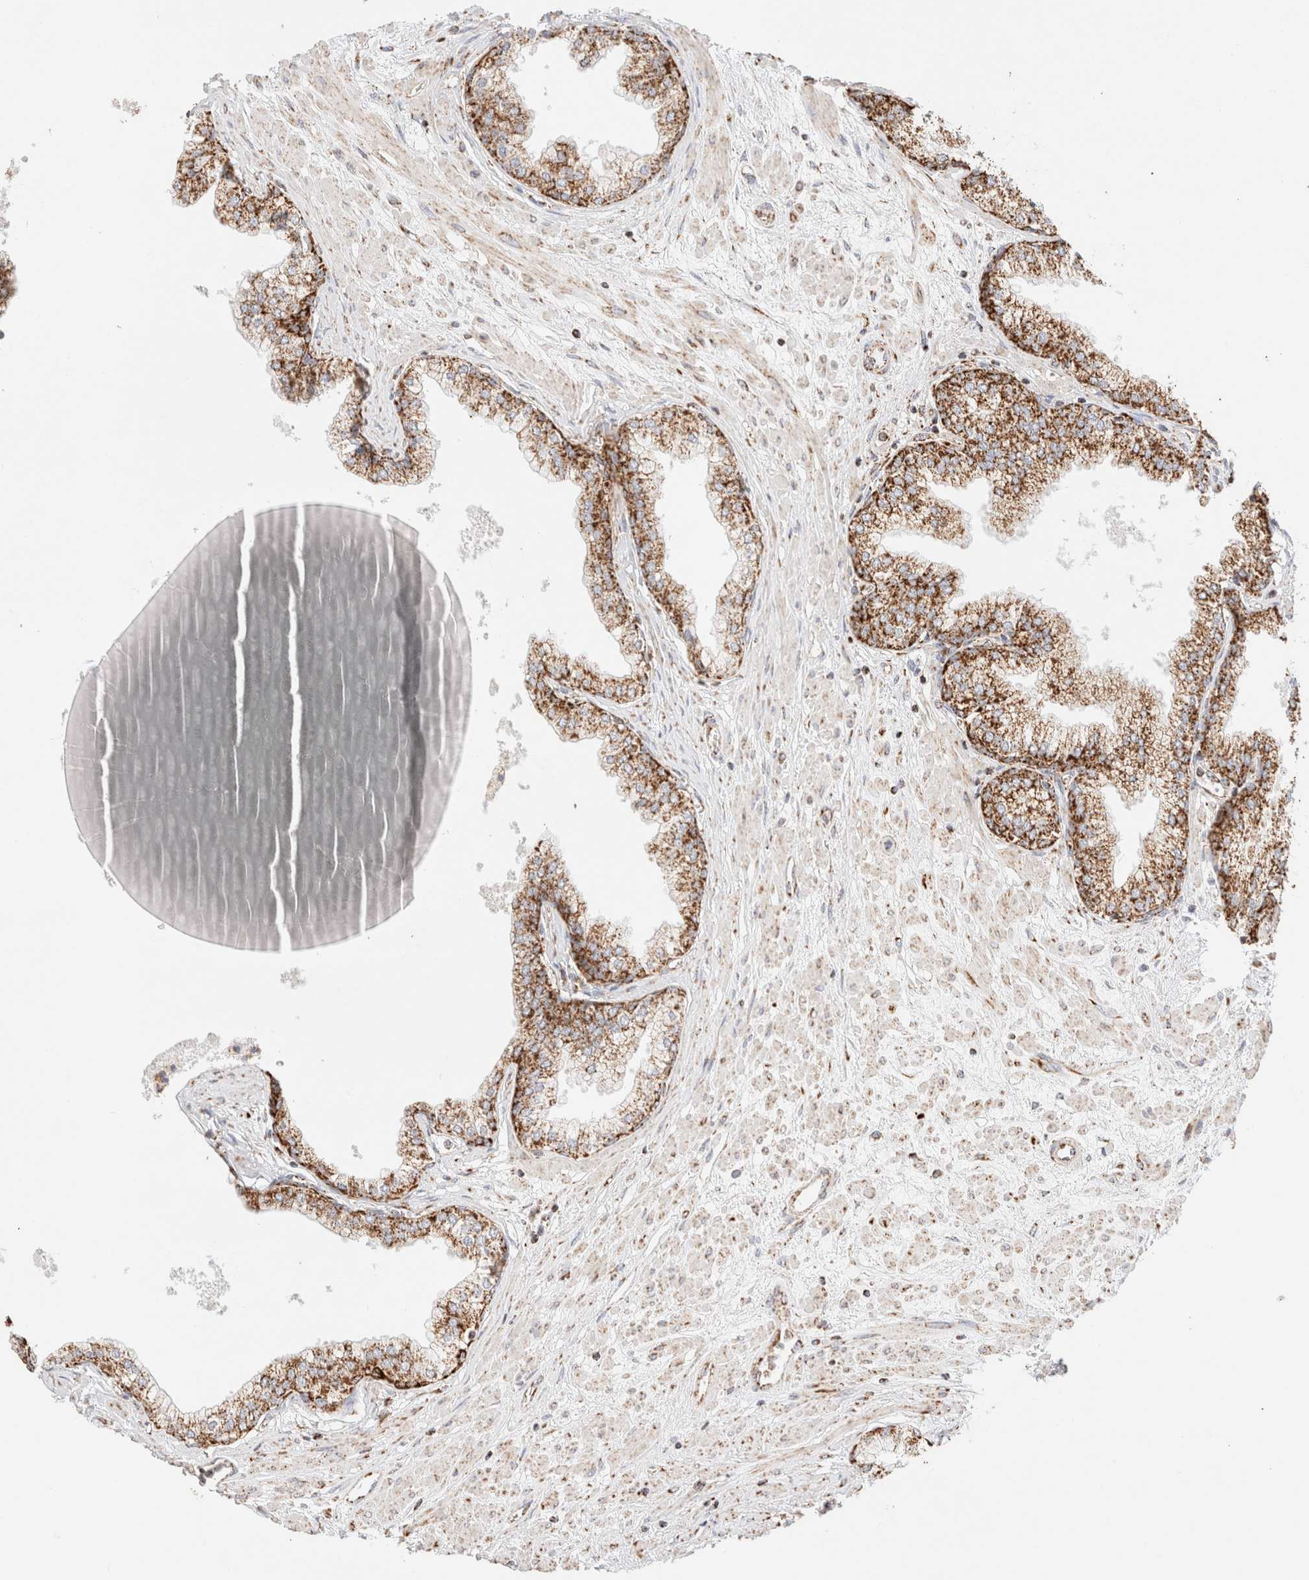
{"staining": {"intensity": "strong", "quantity": ">75%", "location": "cytoplasmic/membranous"}, "tissue": "prostate", "cell_type": "Glandular cells", "image_type": "normal", "snomed": [{"axis": "morphology", "description": "Normal tissue, NOS"}, {"axis": "morphology", "description": "Urothelial carcinoma, Low grade"}, {"axis": "topography", "description": "Urinary bladder"}, {"axis": "topography", "description": "Prostate"}], "caption": "Benign prostate demonstrates strong cytoplasmic/membranous expression in about >75% of glandular cells (DAB (3,3'-diaminobenzidine) IHC, brown staining for protein, blue staining for nuclei)..", "gene": "PHB2", "patient": {"sex": "male", "age": 60}}